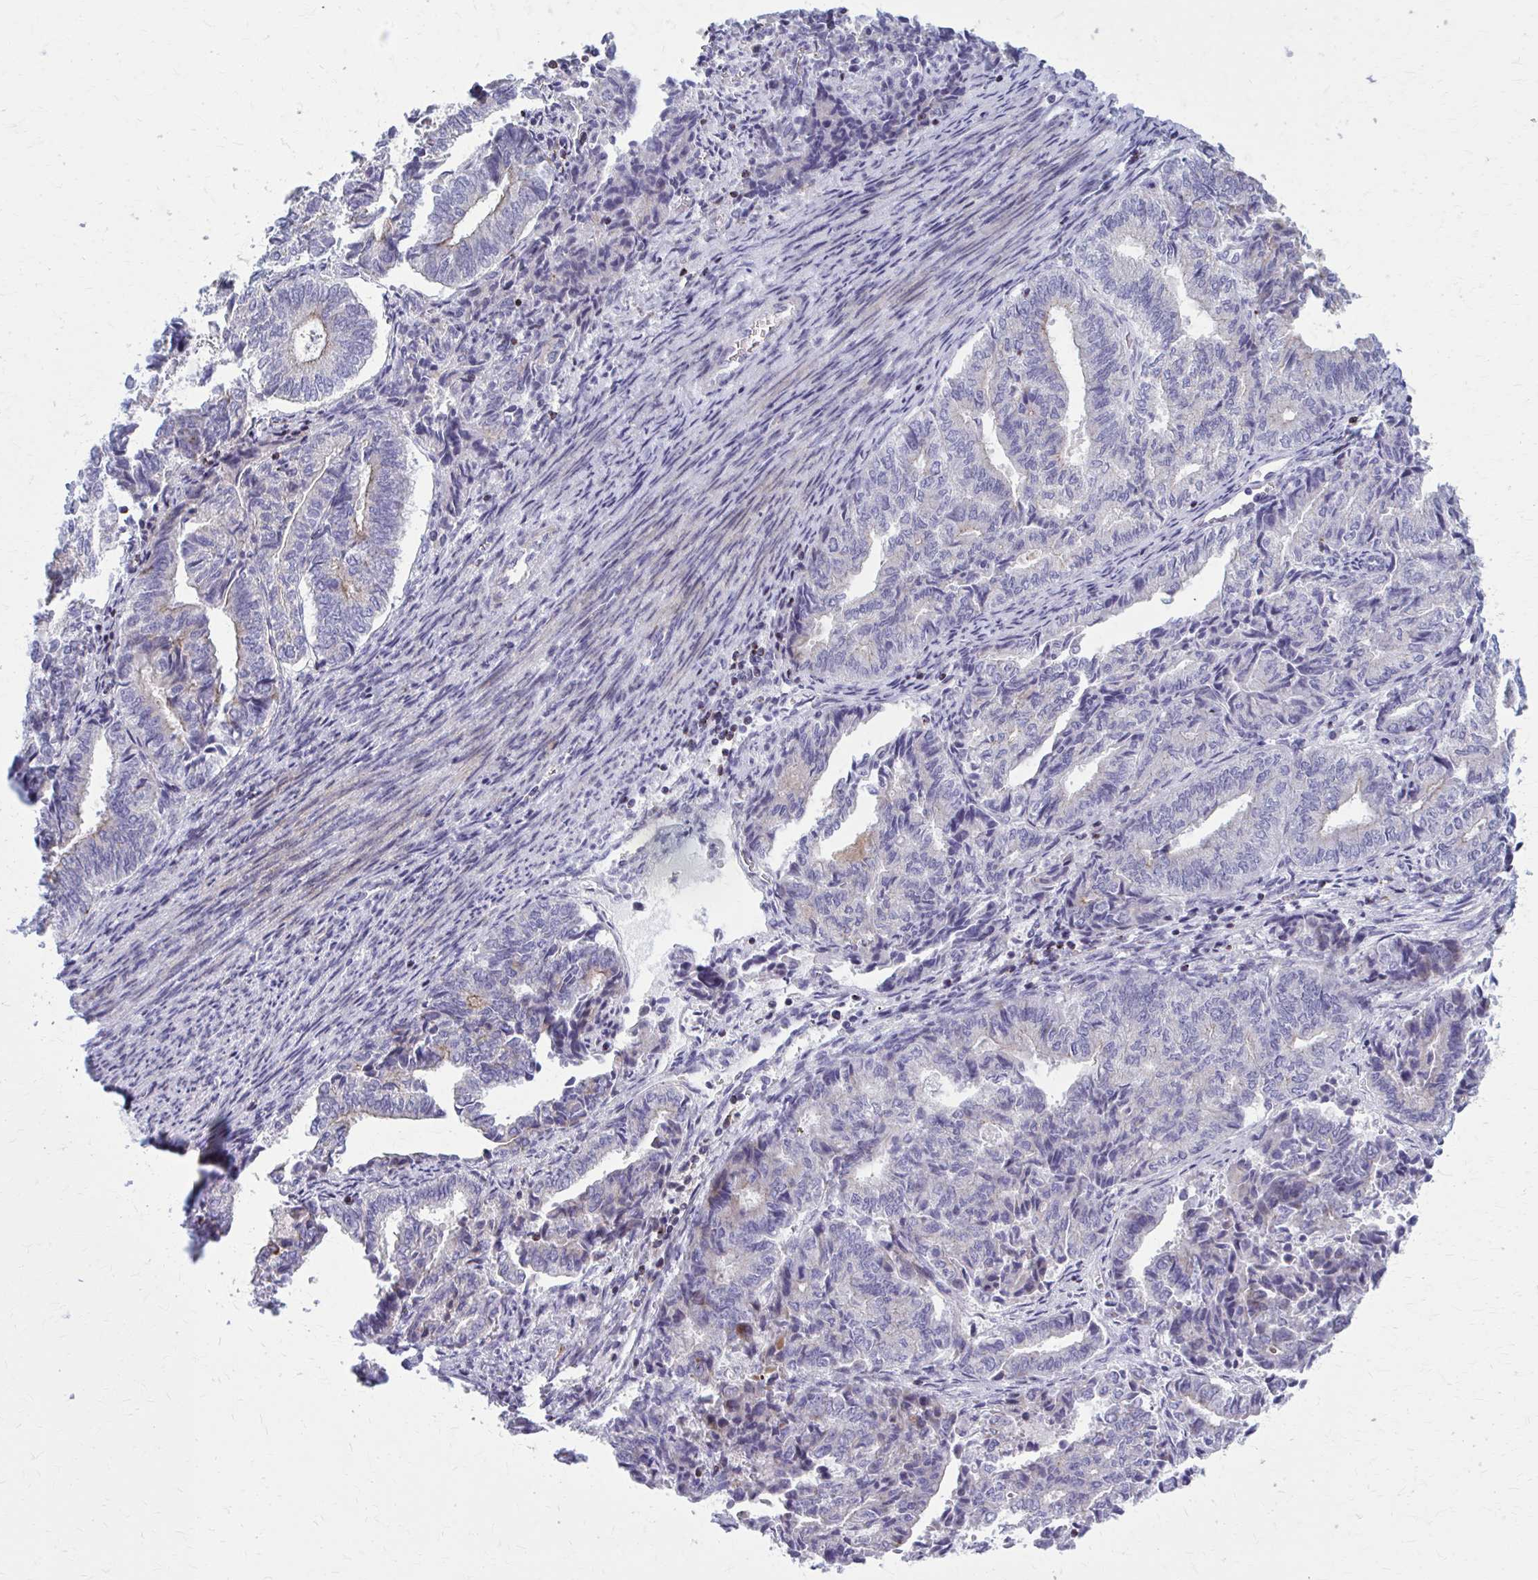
{"staining": {"intensity": "moderate", "quantity": "<25%", "location": "cytoplasmic/membranous"}, "tissue": "endometrial cancer", "cell_type": "Tumor cells", "image_type": "cancer", "snomed": [{"axis": "morphology", "description": "Adenocarcinoma, NOS"}, {"axis": "topography", "description": "Endometrium"}], "caption": "Human endometrial cancer stained with a protein marker shows moderate staining in tumor cells.", "gene": "PEDS1", "patient": {"sex": "female", "age": 80}}